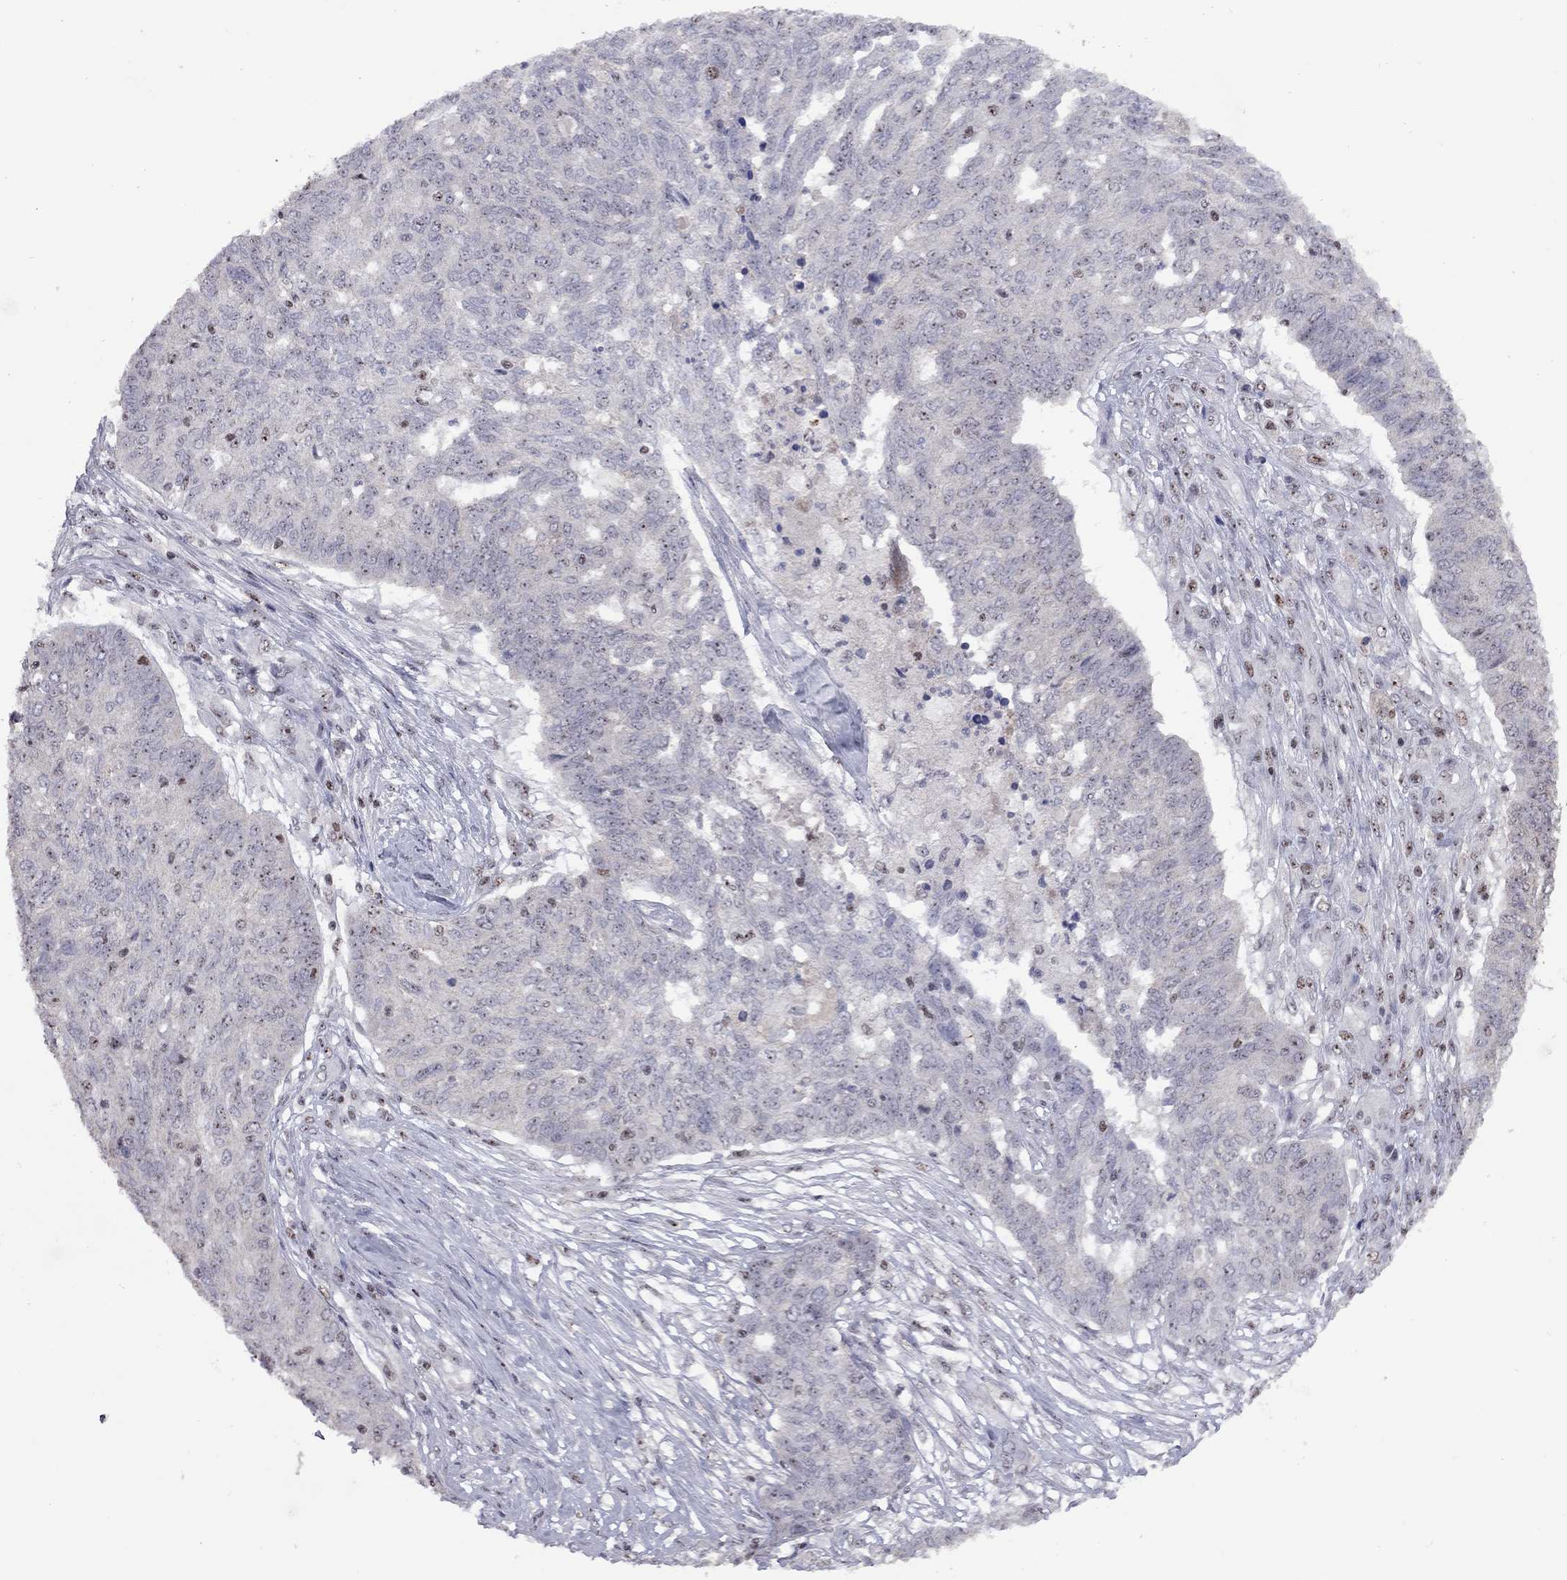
{"staining": {"intensity": "weak", "quantity": "<25%", "location": "nuclear"}, "tissue": "ovarian cancer", "cell_type": "Tumor cells", "image_type": "cancer", "snomed": [{"axis": "morphology", "description": "Cystadenocarcinoma, serous, NOS"}, {"axis": "topography", "description": "Ovary"}], "caption": "A photomicrograph of human ovarian cancer is negative for staining in tumor cells.", "gene": "SPOUT1", "patient": {"sex": "female", "age": 67}}